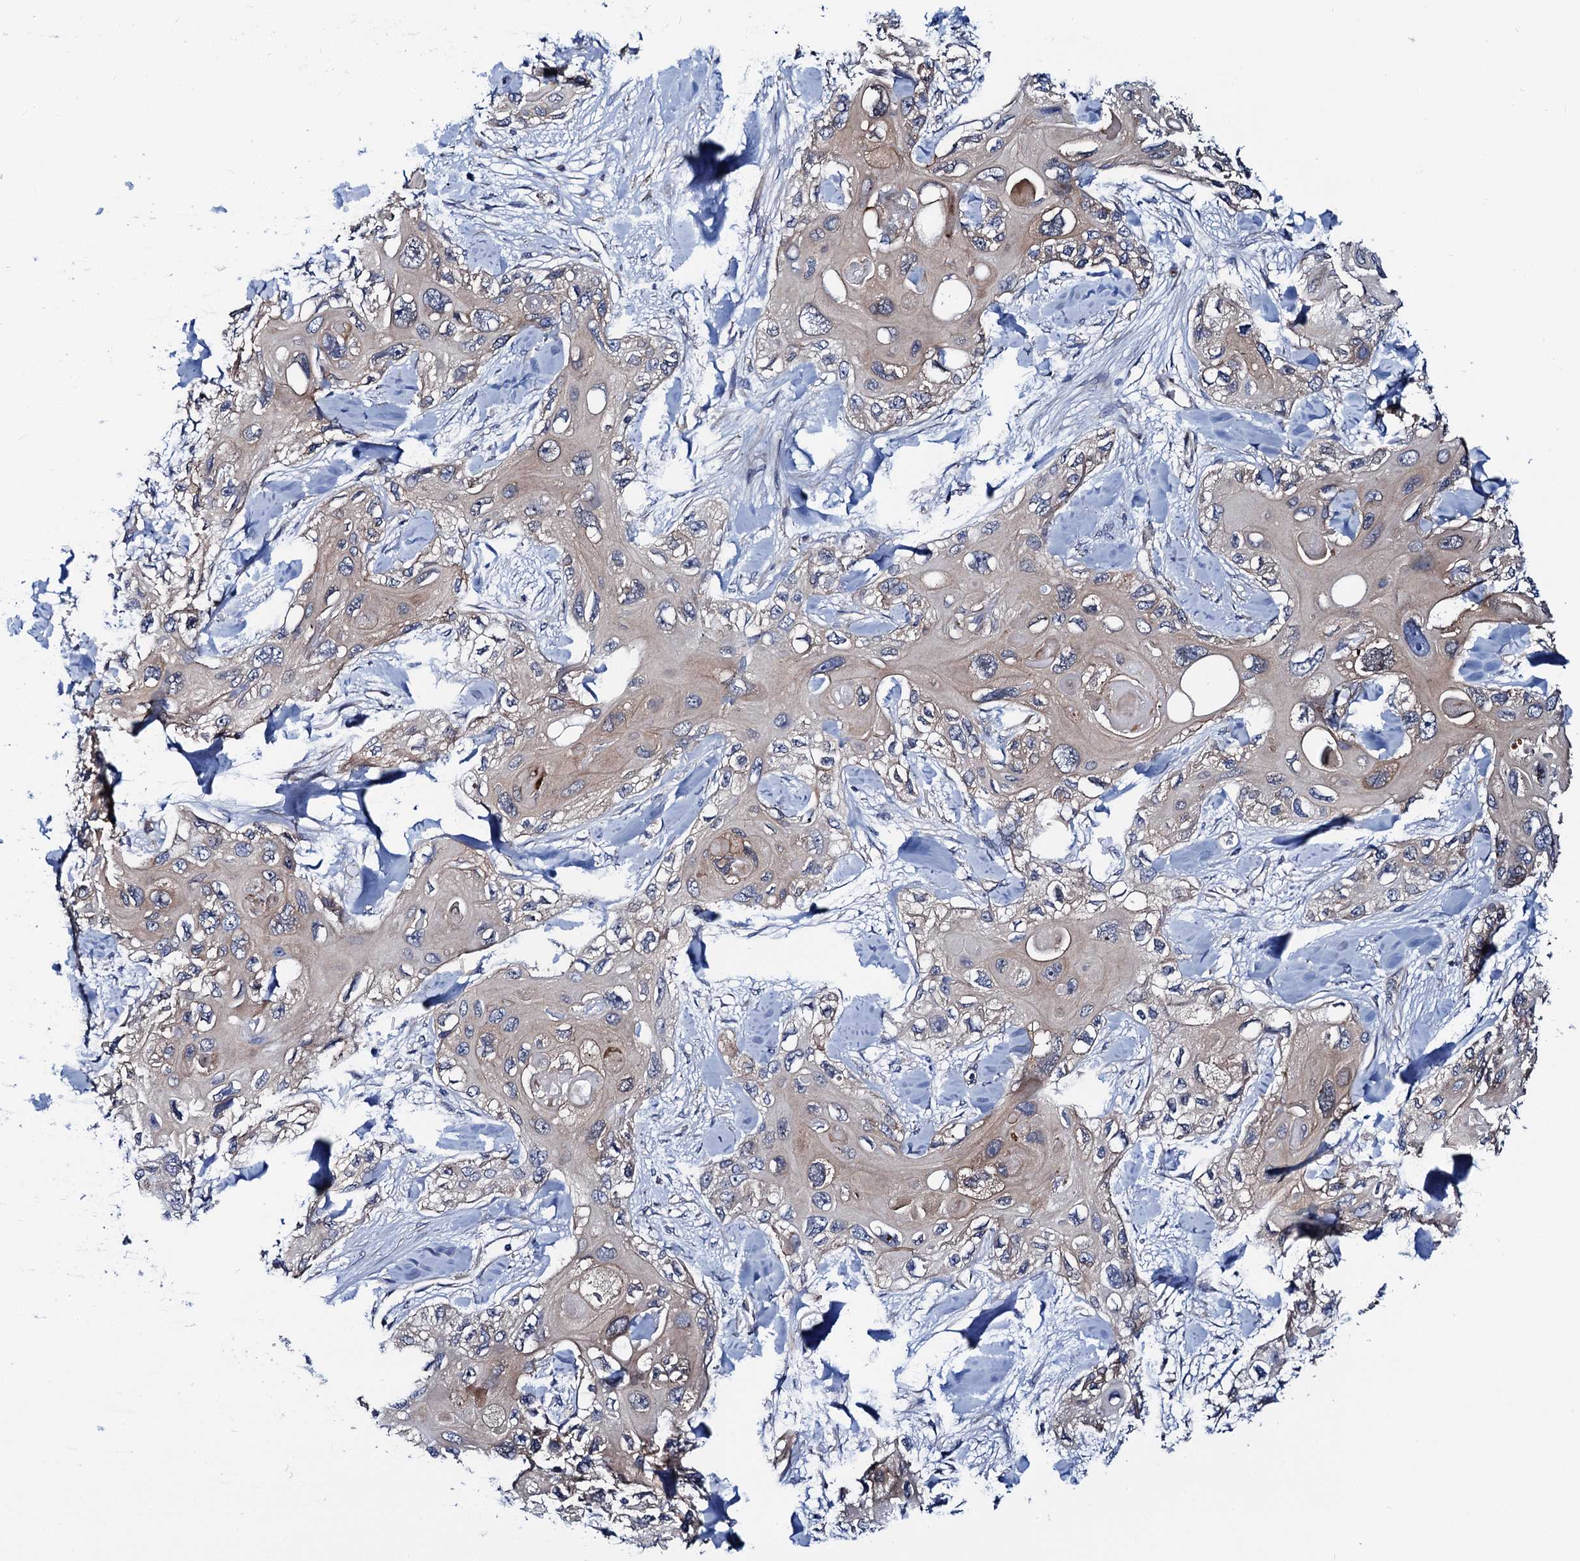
{"staining": {"intensity": "weak", "quantity": "25%-75%", "location": "cytoplasmic/membranous"}, "tissue": "skin cancer", "cell_type": "Tumor cells", "image_type": "cancer", "snomed": [{"axis": "morphology", "description": "Normal tissue, NOS"}, {"axis": "morphology", "description": "Squamous cell carcinoma, NOS"}, {"axis": "topography", "description": "Skin"}], "caption": "An image of skin squamous cell carcinoma stained for a protein reveals weak cytoplasmic/membranous brown staining in tumor cells.", "gene": "PGLS", "patient": {"sex": "male", "age": 72}}